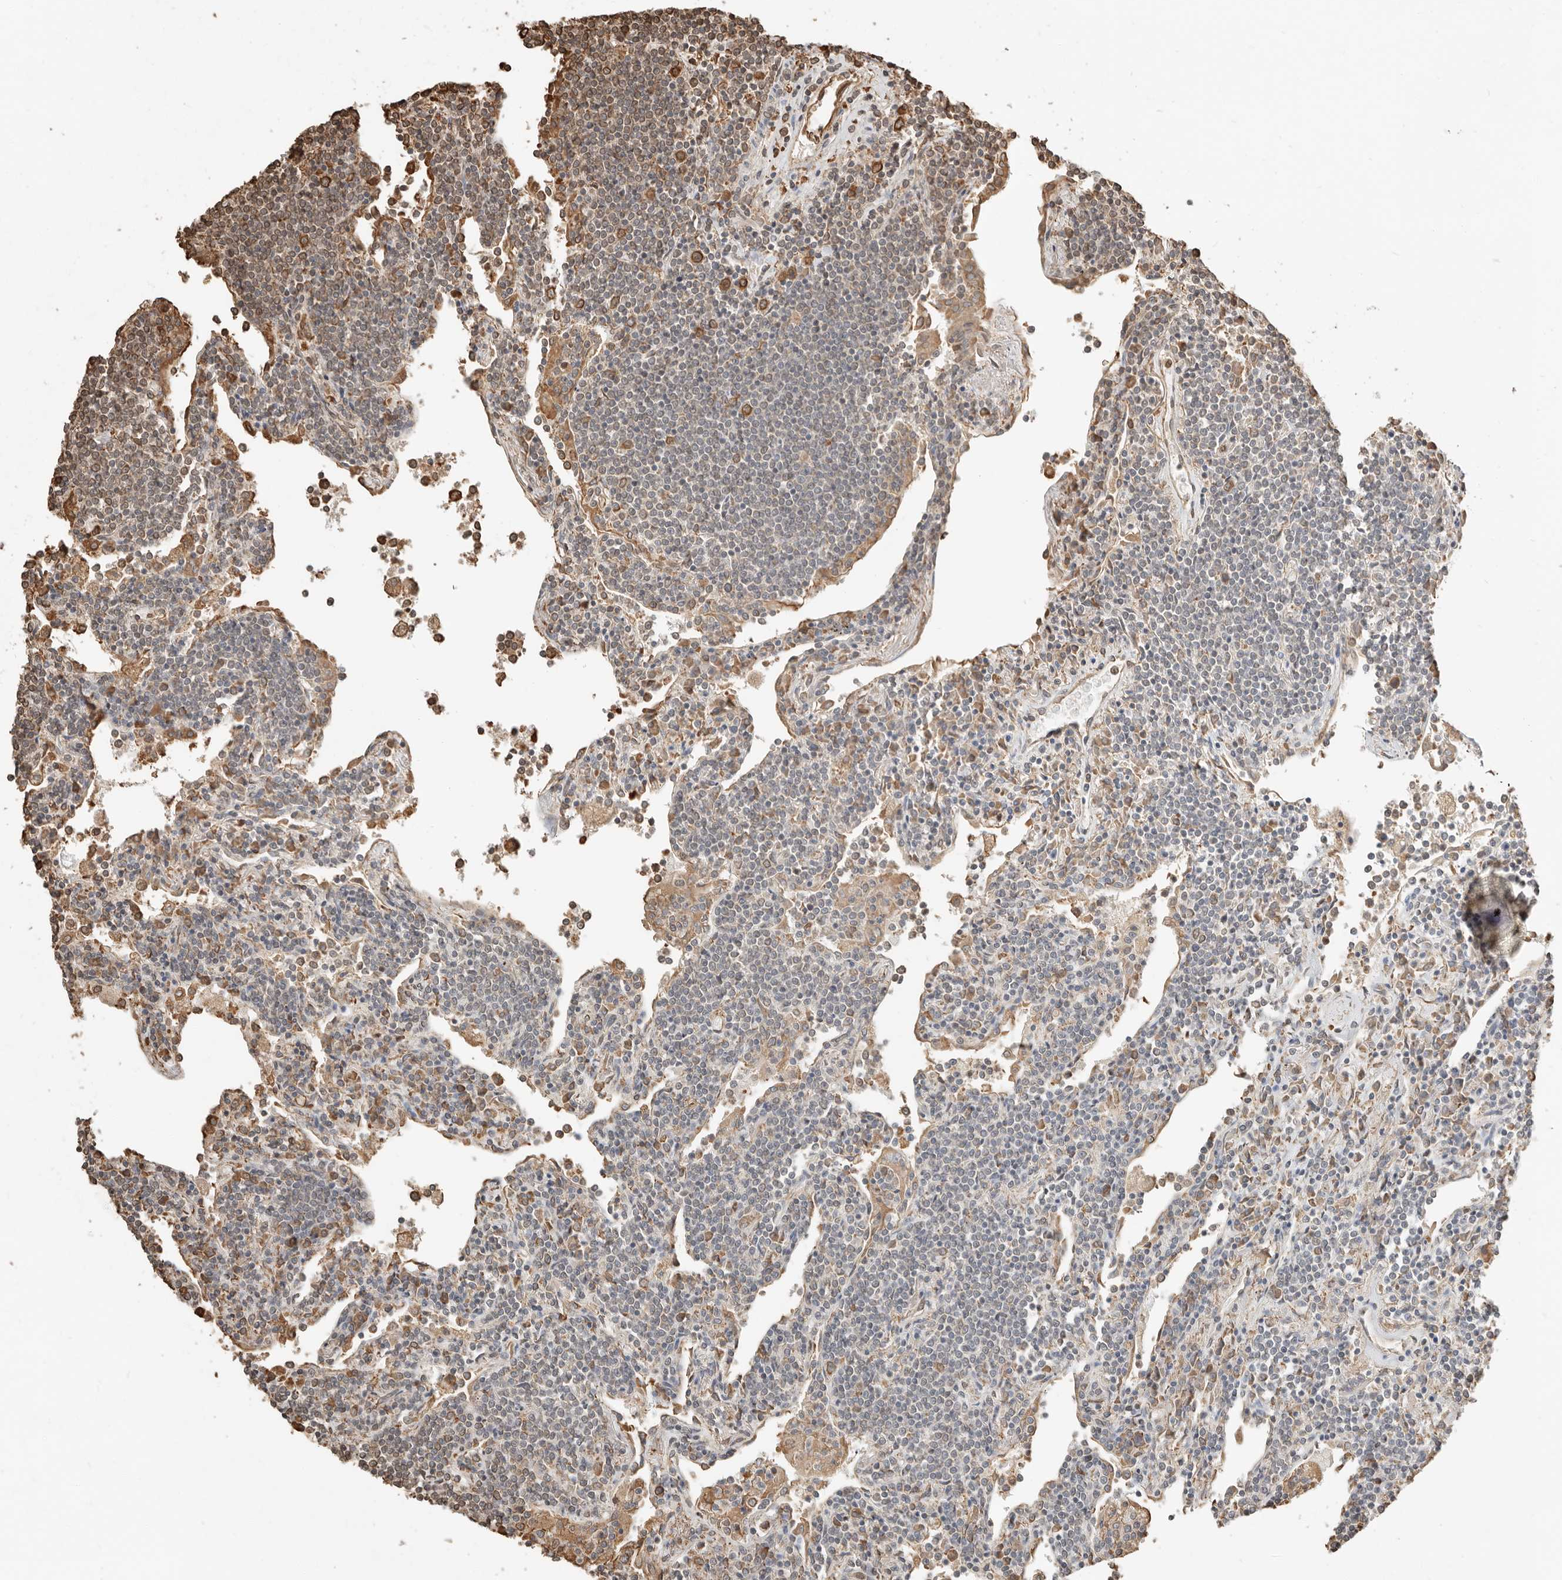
{"staining": {"intensity": "moderate", "quantity": "<25%", "location": "cytoplasmic/membranous"}, "tissue": "lymphoma", "cell_type": "Tumor cells", "image_type": "cancer", "snomed": [{"axis": "morphology", "description": "Malignant lymphoma, non-Hodgkin's type, Low grade"}, {"axis": "topography", "description": "Lung"}], "caption": "Low-grade malignant lymphoma, non-Hodgkin's type stained with a brown dye exhibits moderate cytoplasmic/membranous positive staining in about <25% of tumor cells.", "gene": "ARHGEF10L", "patient": {"sex": "female", "age": 71}}